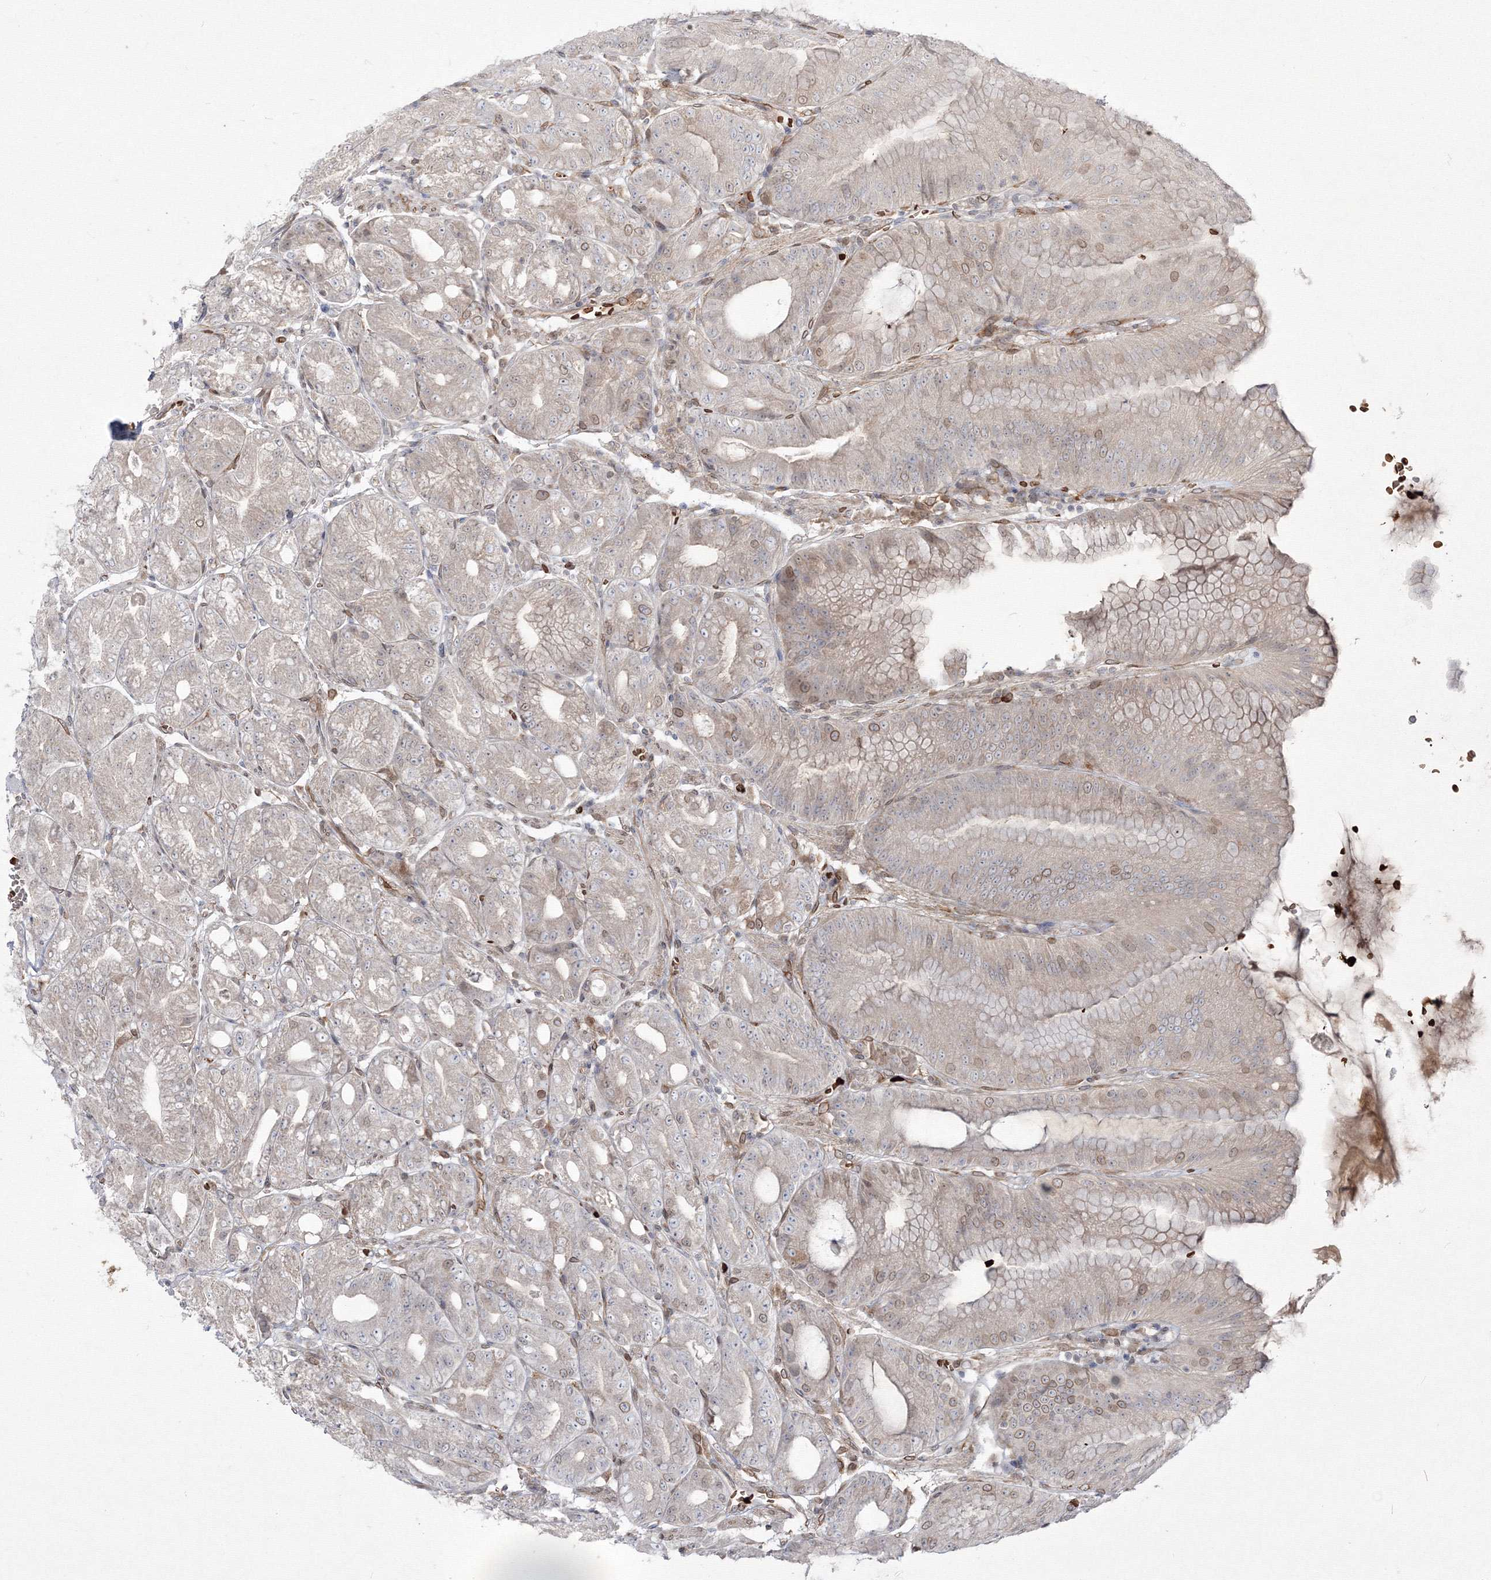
{"staining": {"intensity": "moderate", "quantity": "25%-75%", "location": "cytoplasmic/membranous,nuclear"}, "tissue": "stomach", "cell_type": "Glandular cells", "image_type": "normal", "snomed": [{"axis": "morphology", "description": "Normal tissue, NOS"}, {"axis": "topography", "description": "Stomach, lower"}], "caption": "This histopathology image shows IHC staining of benign human stomach, with medium moderate cytoplasmic/membranous,nuclear expression in about 25%-75% of glandular cells.", "gene": "DNAJB2", "patient": {"sex": "male", "age": 71}}